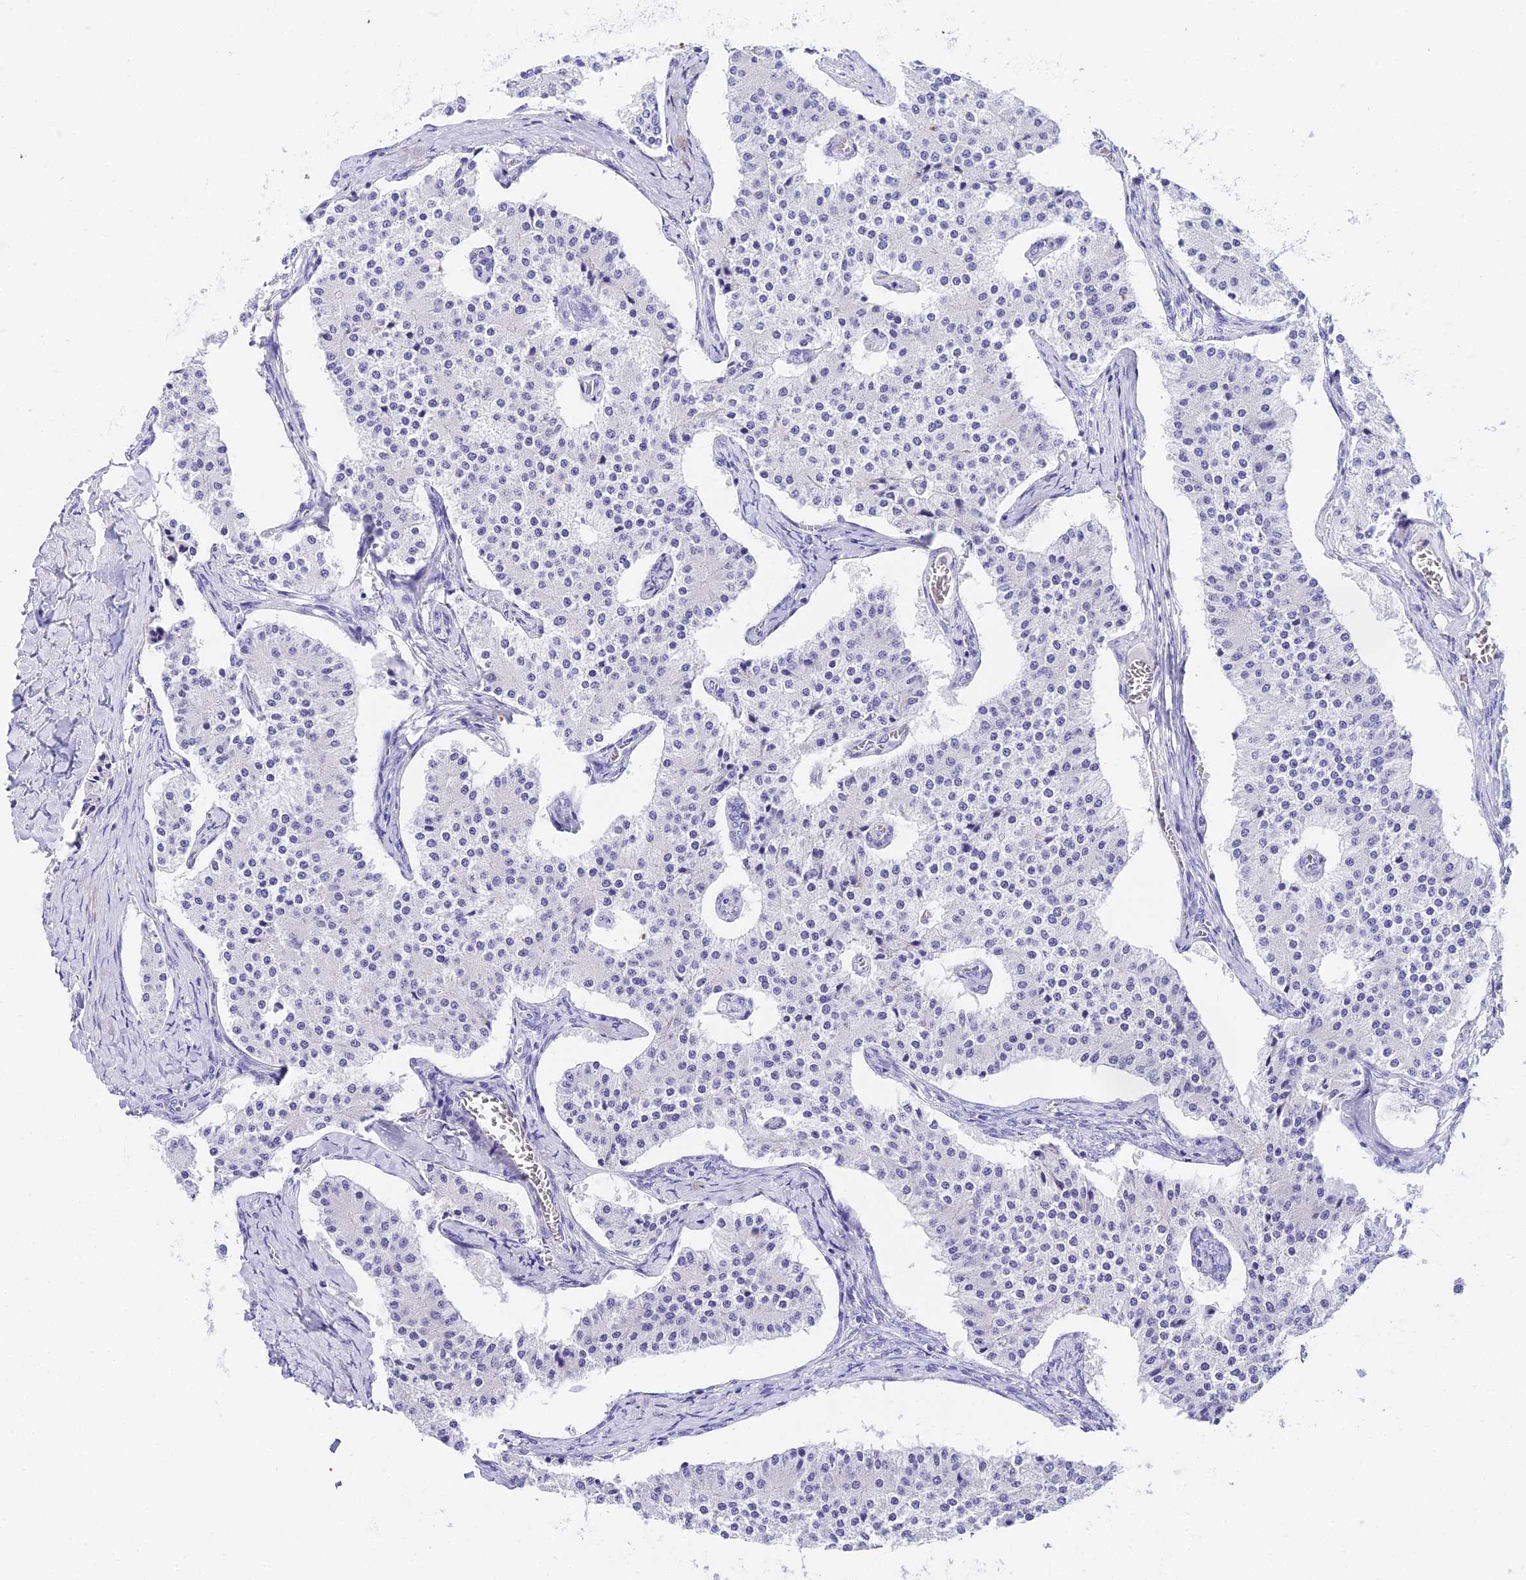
{"staining": {"intensity": "negative", "quantity": "none", "location": "none"}, "tissue": "carcinoid", "cell_type": "Tumor cells", "image_type": "cancer", "snomed": [{"axis": "morphology", "description": "Carcinoid, malignant, NOS"}, {"axis": "topography", "description": "Colon"}], "caption": "This is an immunohistochemistry (IHC) micrograph of human carcinoid. There is no staining in tumor cells.", "gene": "TRMT44", "patient": {"sex": "female", "age": 52}}